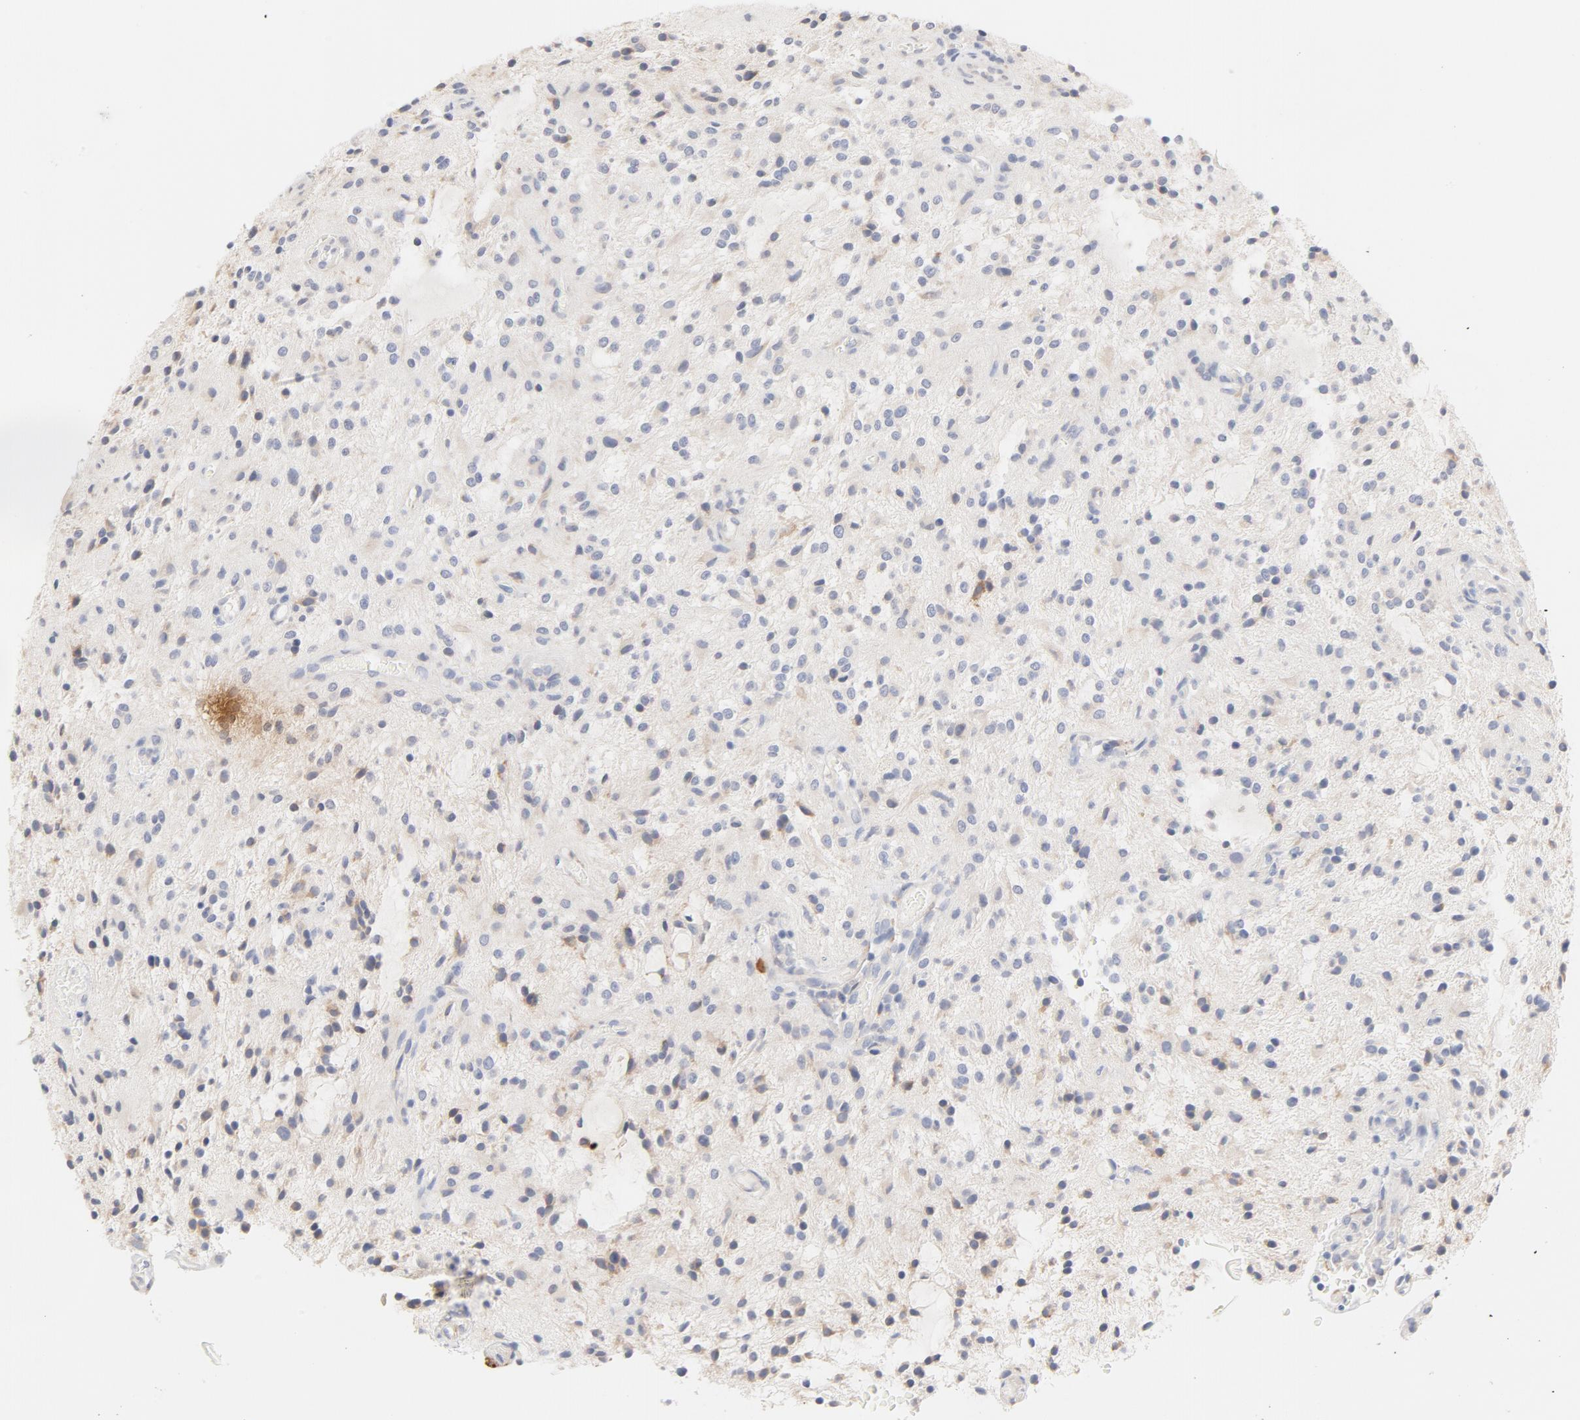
{"staining": {"intensity": "negative", "quantity": "none", "location": "none"}, "tissue": "glioma", "cell_type": "Tumor cells", "image_type": "cancer", "snomed": [{"axis": "morphology", "description": "Glioma, malignant, NOS"}, {"axis": "topography", "description": "Cerebellum"}], "caption": "IHC photomicrograph of neoplastic tissue: glioma (malignant) stained with DAB (3,3'-diaminobenzidine) demonstrates no significant protein expression in tumor cells. Brightfield microscopy of IHC stained with DAB (3,3'-diaminobenzidine) (brown) and hematoxylin (blue), captured at high magnification.", "gene": "TLR4", "patient": {"sex": "female", "age": 10}}